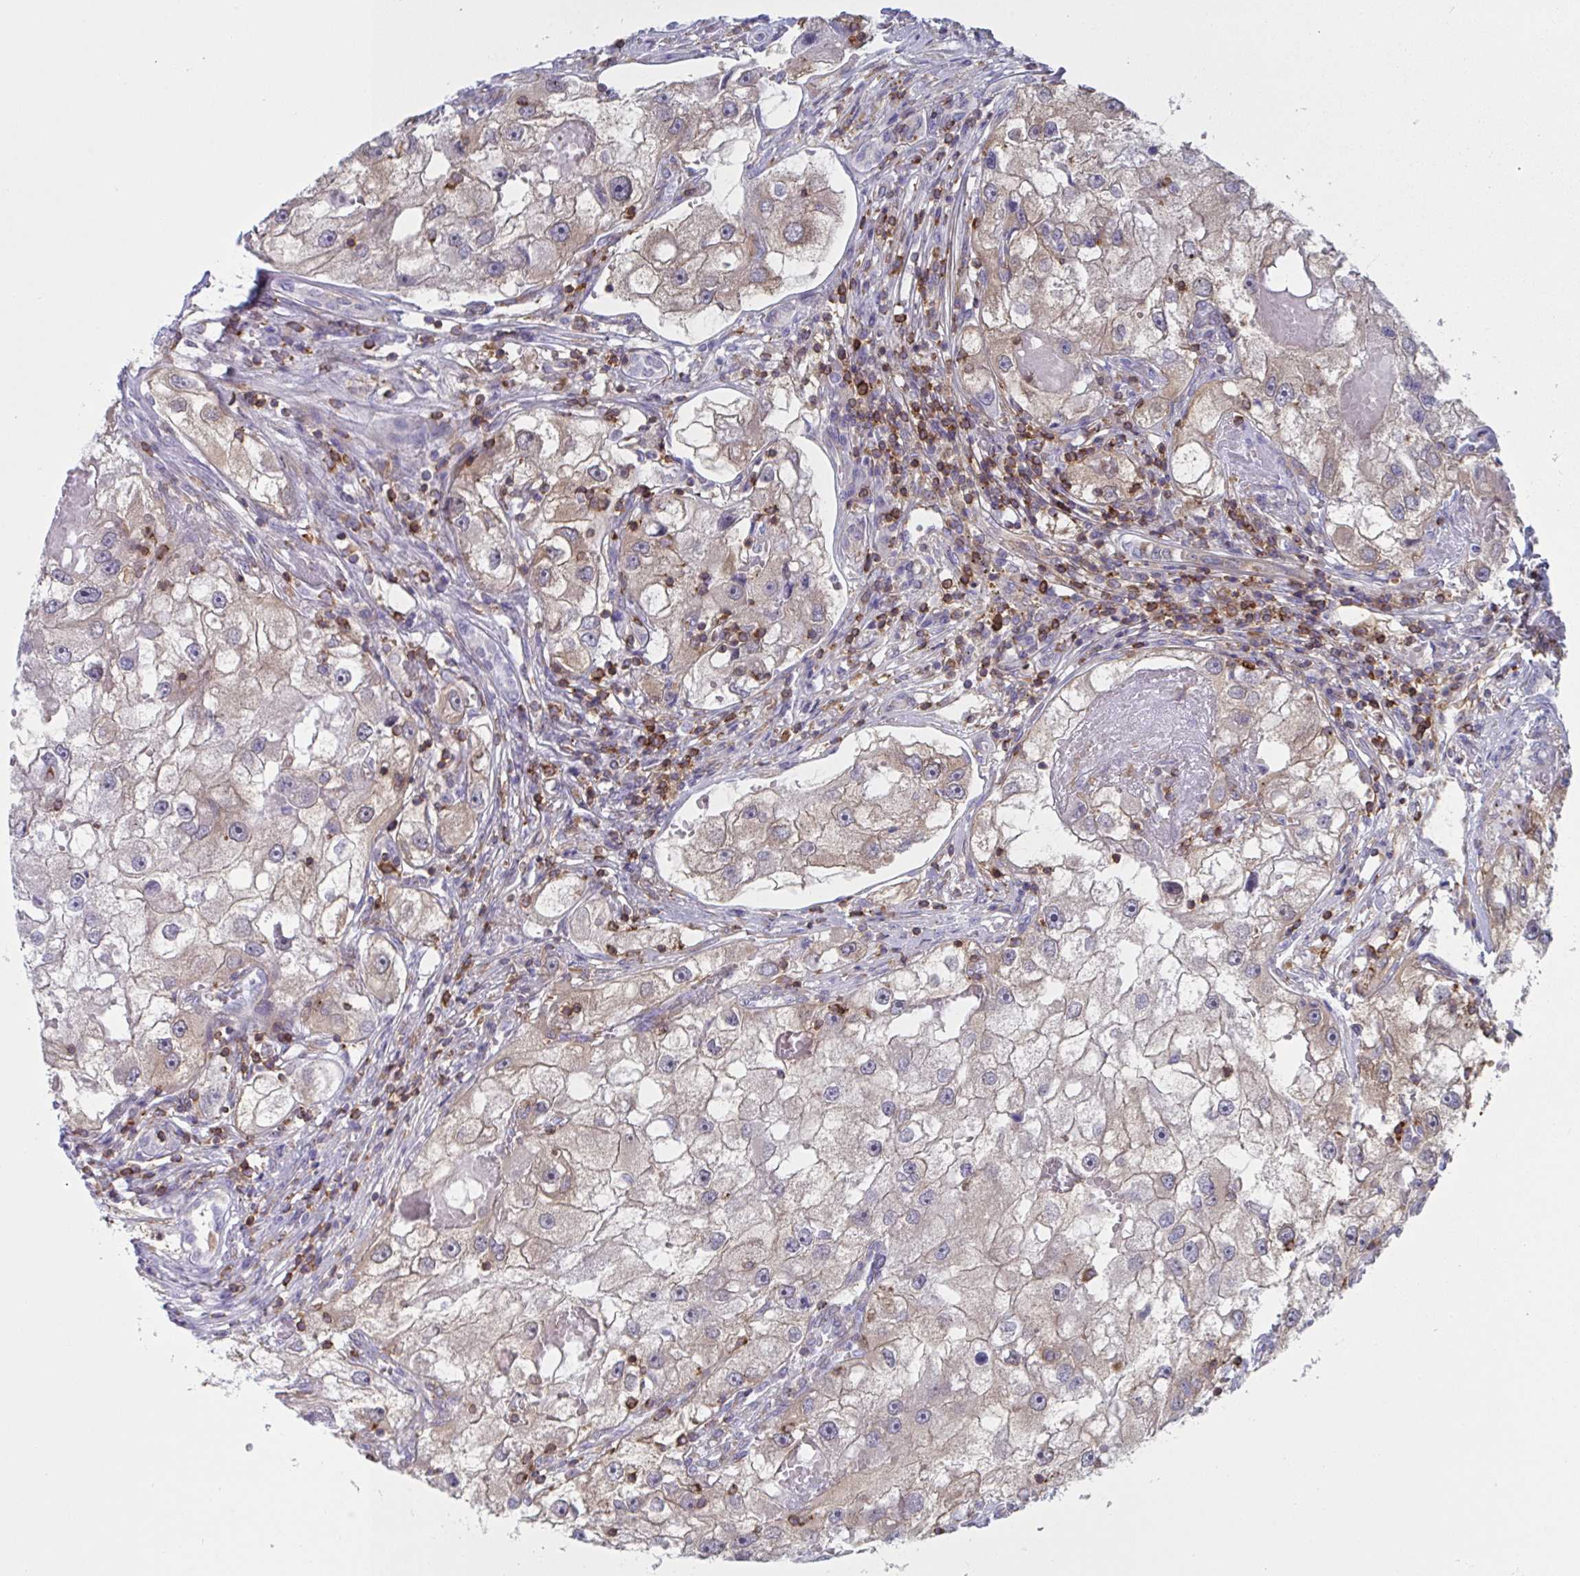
{"staining": {"intensity": "weak", "quantity": ">75%", "location": "cytoplasmic/membranous"}, "tissue": "renal cancer", "cell_type": "Tumor cells", "image_type": "cancer", "snomed": [{"axis": "morphology", "description": "Adenocarcinoma, NOS"}, {"axis": "topography", "description": "Kidney"}], "caption": "DAB (3,3'-diaminobenzidine) immunohistochemical staining of renal cancer reveals weak cytoplasmic/membranous protein positivity in about >75% of tumor cells.", "gene": "WNK1", "patient": {"sex": "male", "age": 63}}